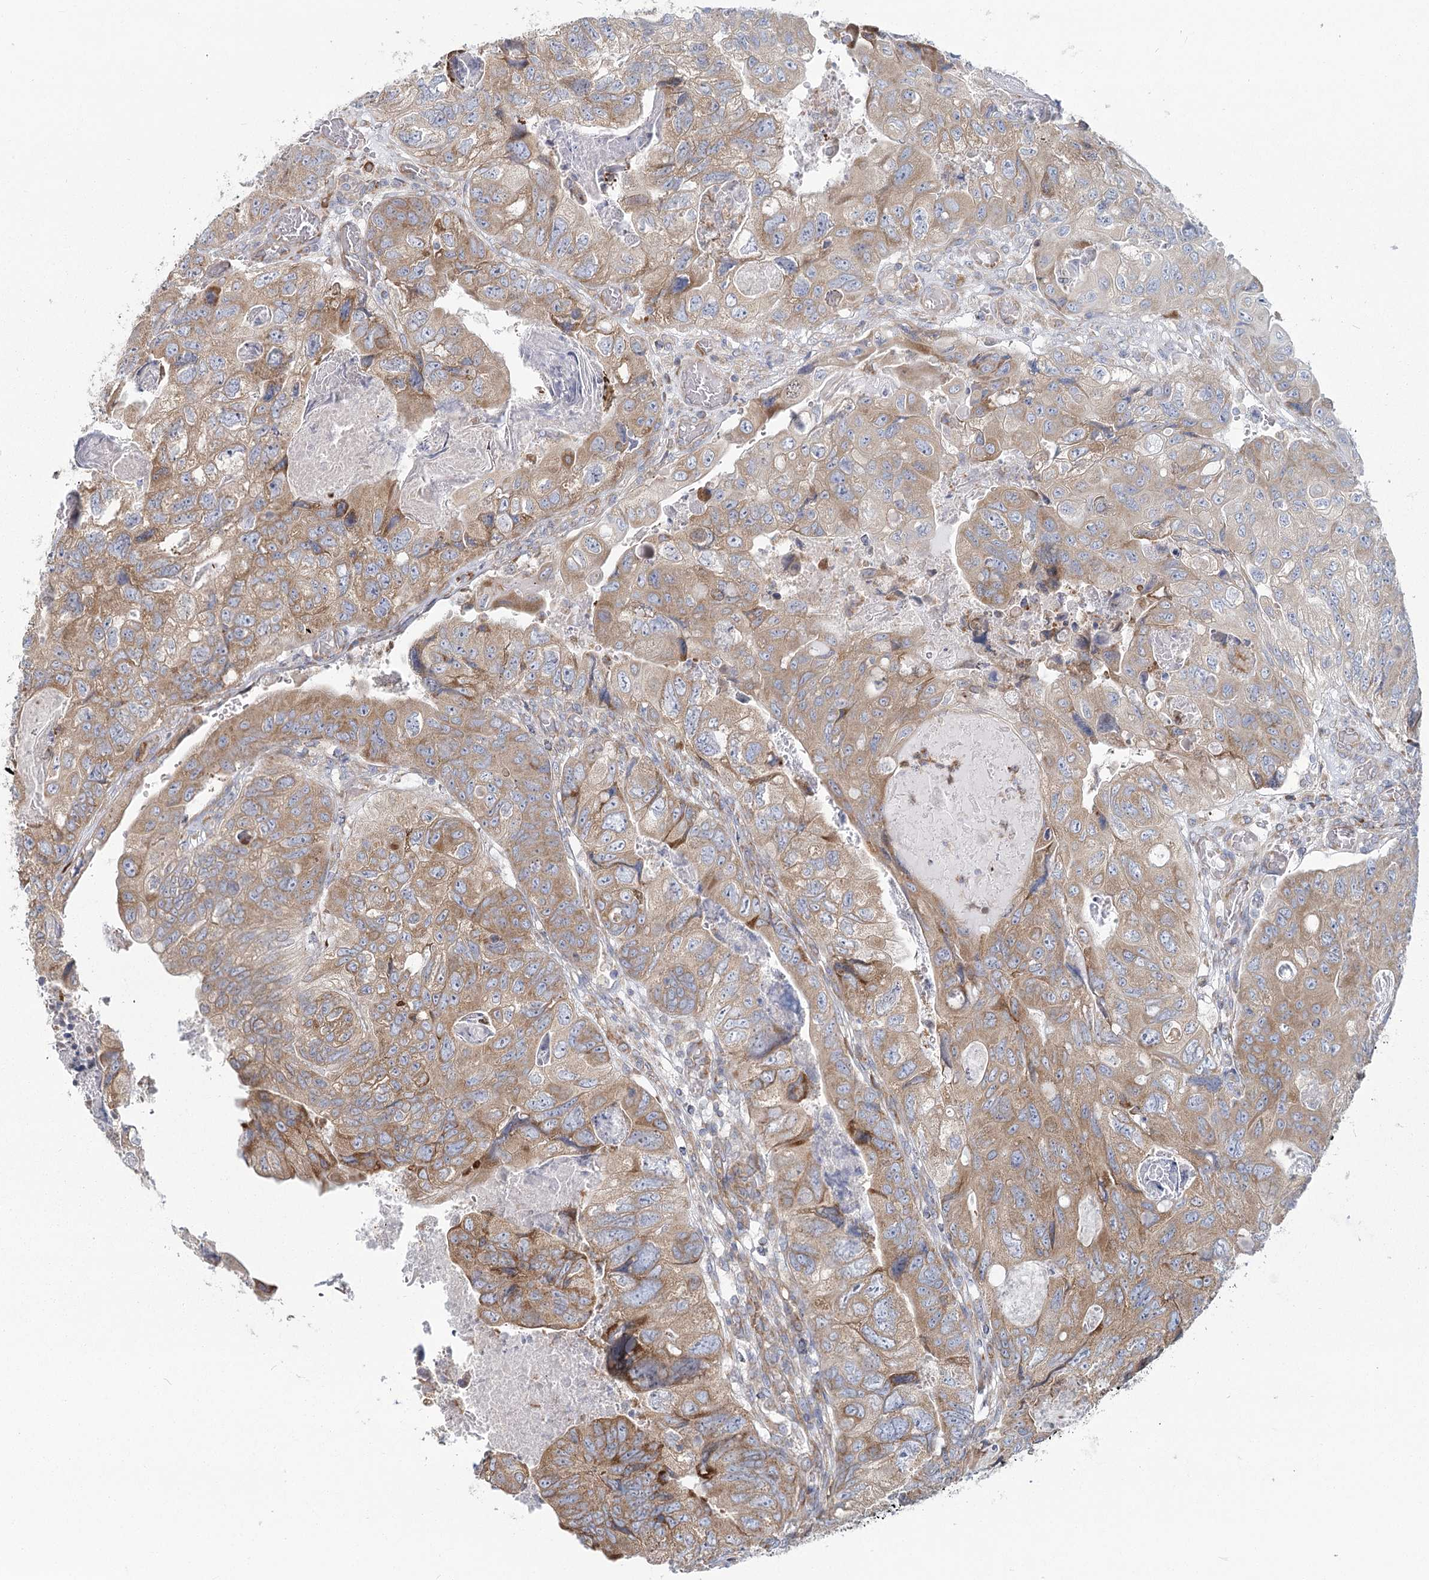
{"staining": {"intensity": "moderate", "quantity": ">75%", "location": "cytoplasmic/membranous"}, "tissue": "colorectal cancer", "cell_type": "Tumor cells", "image_type": "cancer", "snomed": [{"axis": "morphology", "description": "Adenocarcinoma, NOS"}, {"axis": "topography", "description": "Rectum"}], "caption": "Protein positivity by immunohistochemistry exhibits moderate cytoplasmic/membranous positivity in about >75% of tumor cells in adenocarcinoma (colorectal).", "gene": "HARS2", "patient": {"sex": "male", "age": 63}}